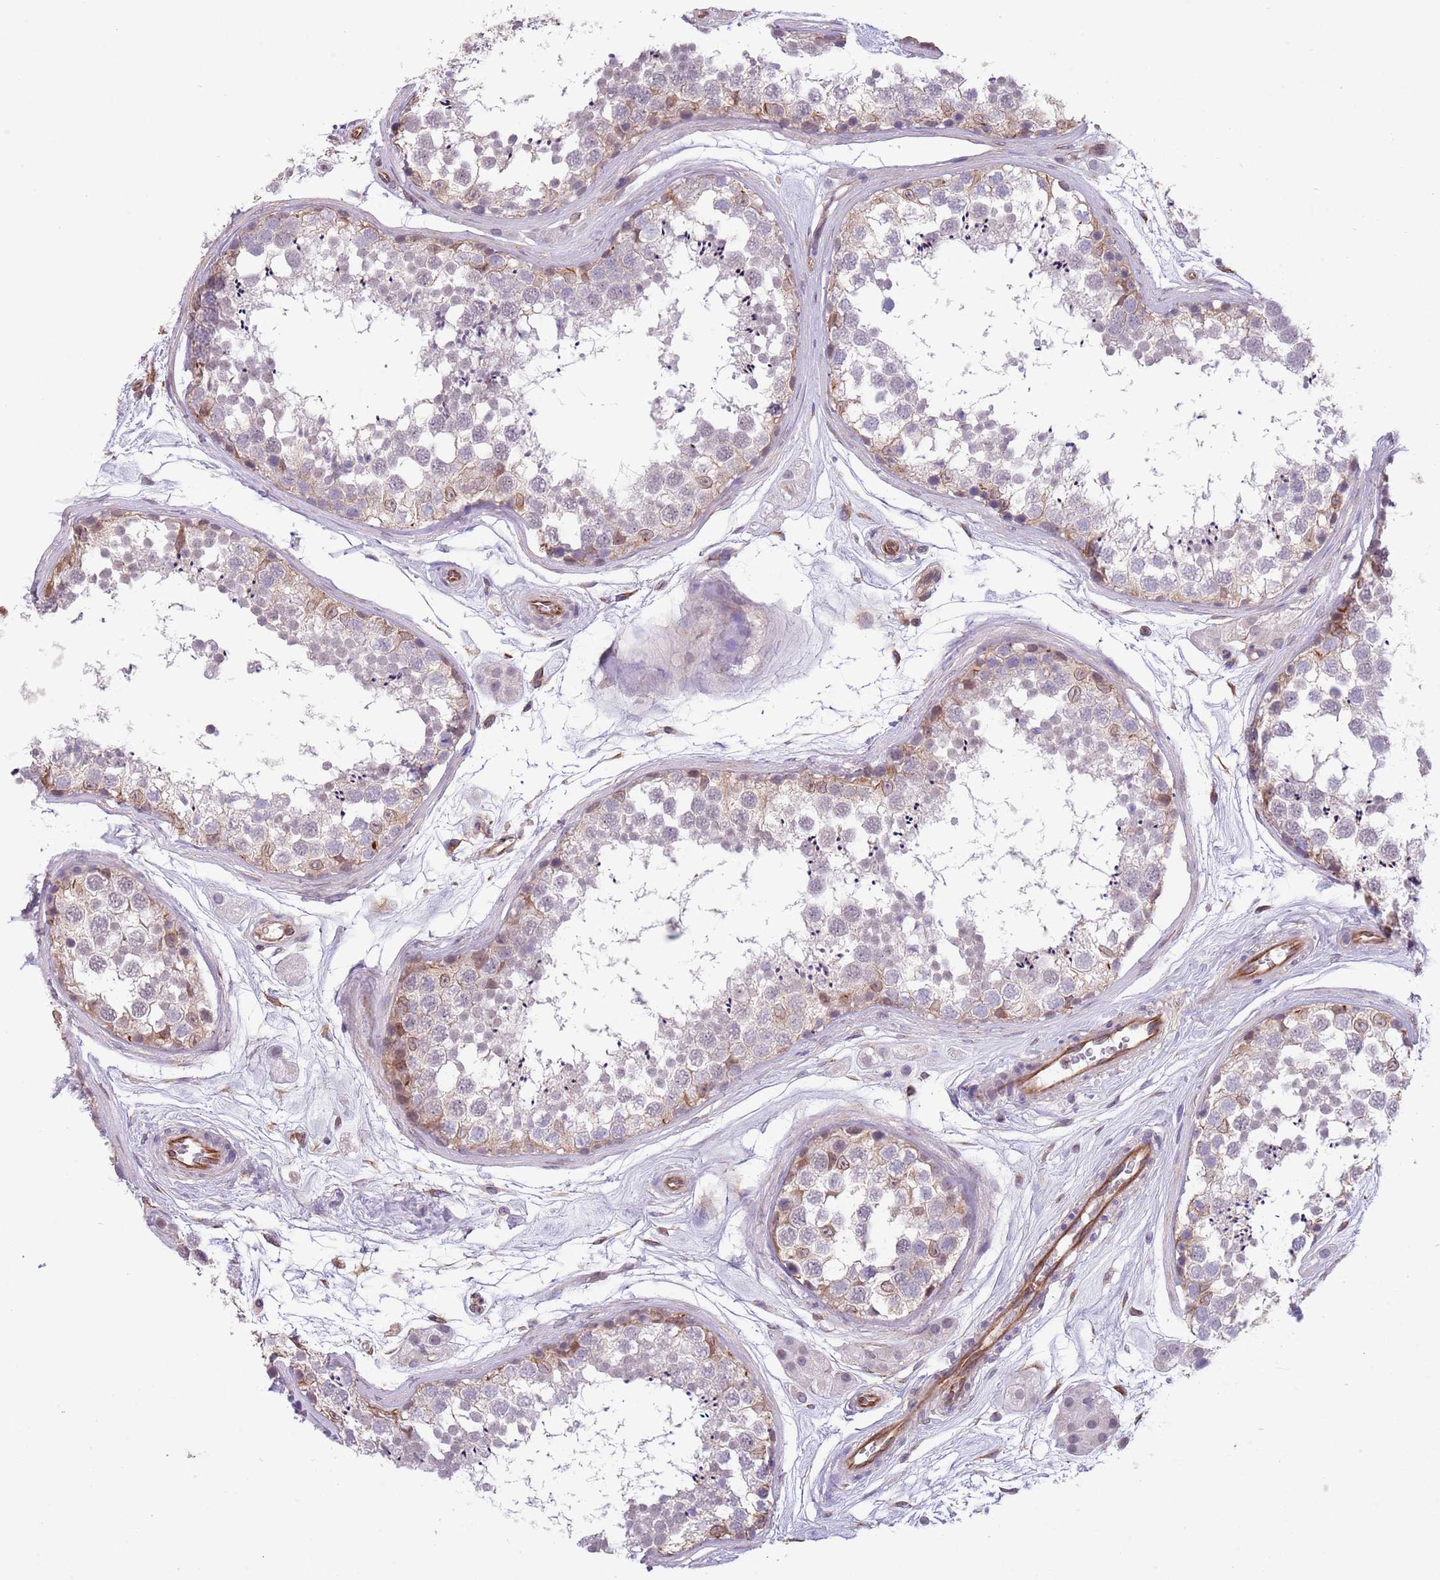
{"staining": {"intensity": "moderate", "quantity": "<25%", "location": "cytoplasmic/membranous"}, "tissue": "testis", "cell_type": "Cells in seminiferous ducts", "image_type": "normal", "snomed": [{"axis": "morphology", "description": "Normal tissue, NOS"}, {"axis": "topography", "description": "Testis"}], "caption": "About <25% of cells in seminiferous ducts in benign human testis display moderate cytoplasmic/membranous protein staining as visualized by brown immunohistochemical staining.", "gene": "CREBZF", "patient": {"sex": "male", "age": 56}}